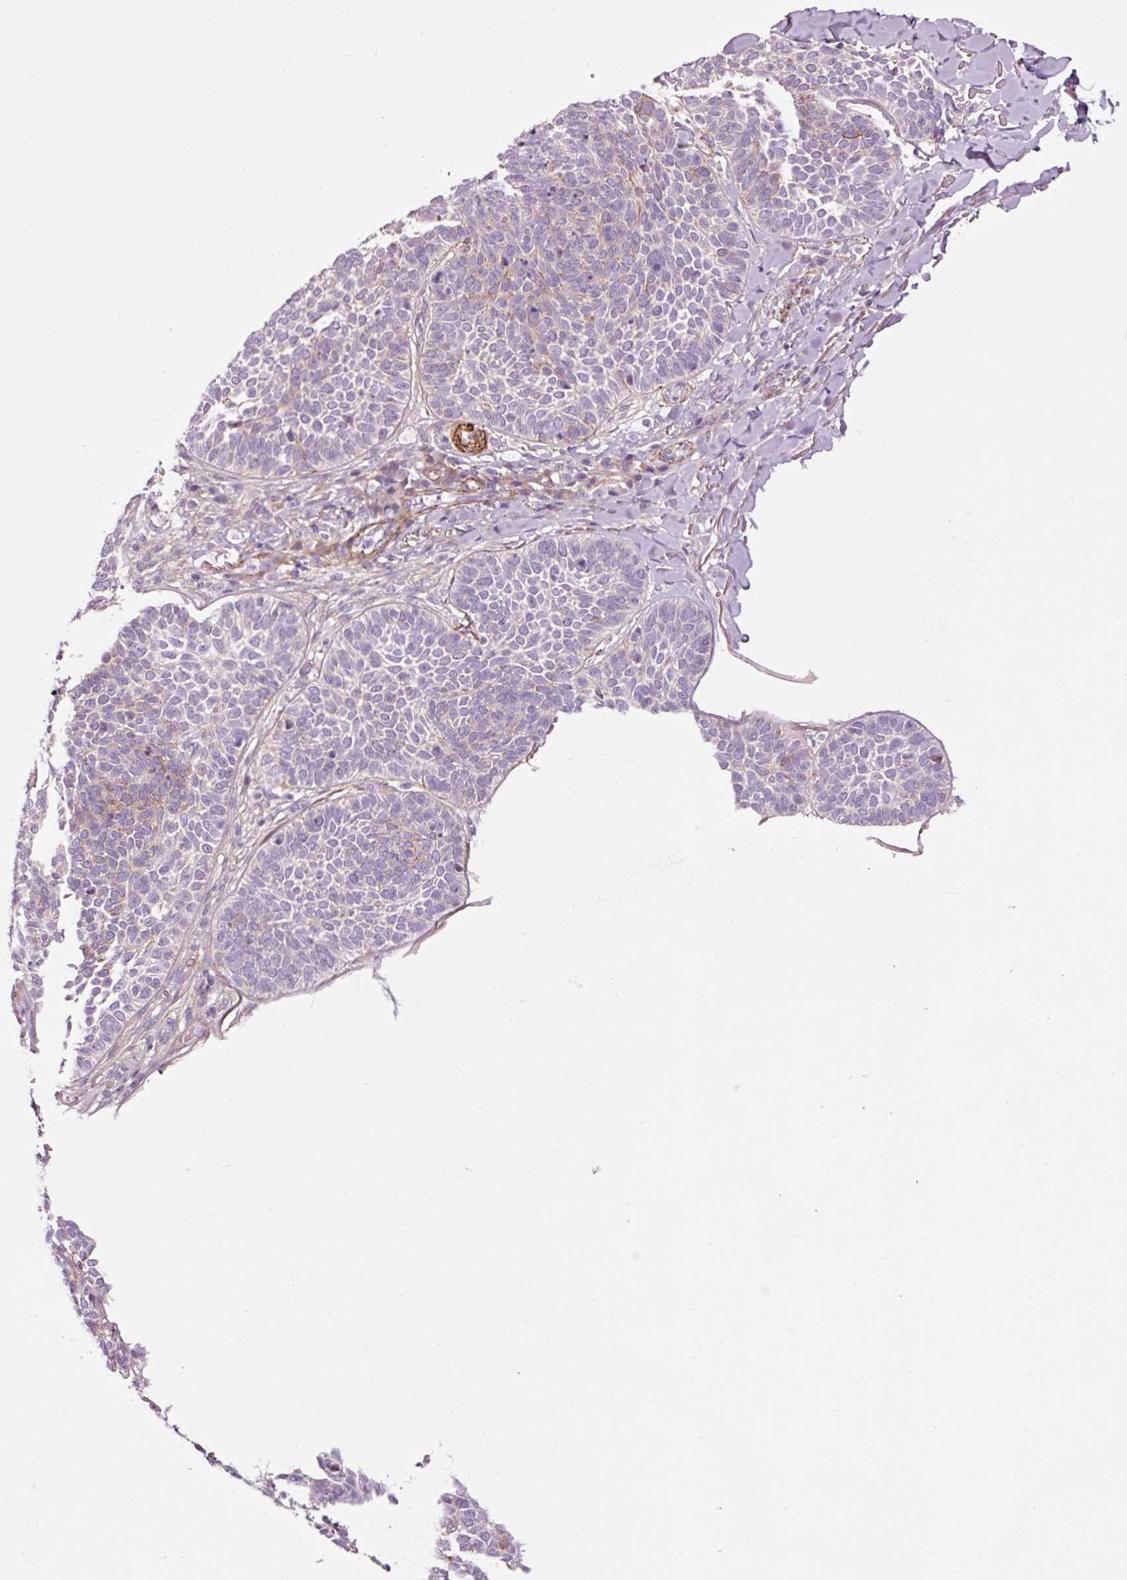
{"staining": {"intensity": "negative", "quantity": "none", "location": "none"}, "tissue": "skin cancer", "cell_type": "Tumor cells", "image_type": "cancer", "snomed": [{"axis": "morphology", "description": "Basal cell carcinoma"}, {"axis": "topography", "description": "Skin"}], "caption": "Basal cell carcinoma (skin) stained for a protein using immunohistochemistry (IHC) exhibits no positivity tumor cells.", "gene": "ANKRD20A1", "patient": {"sex": "male", "age": 85}}